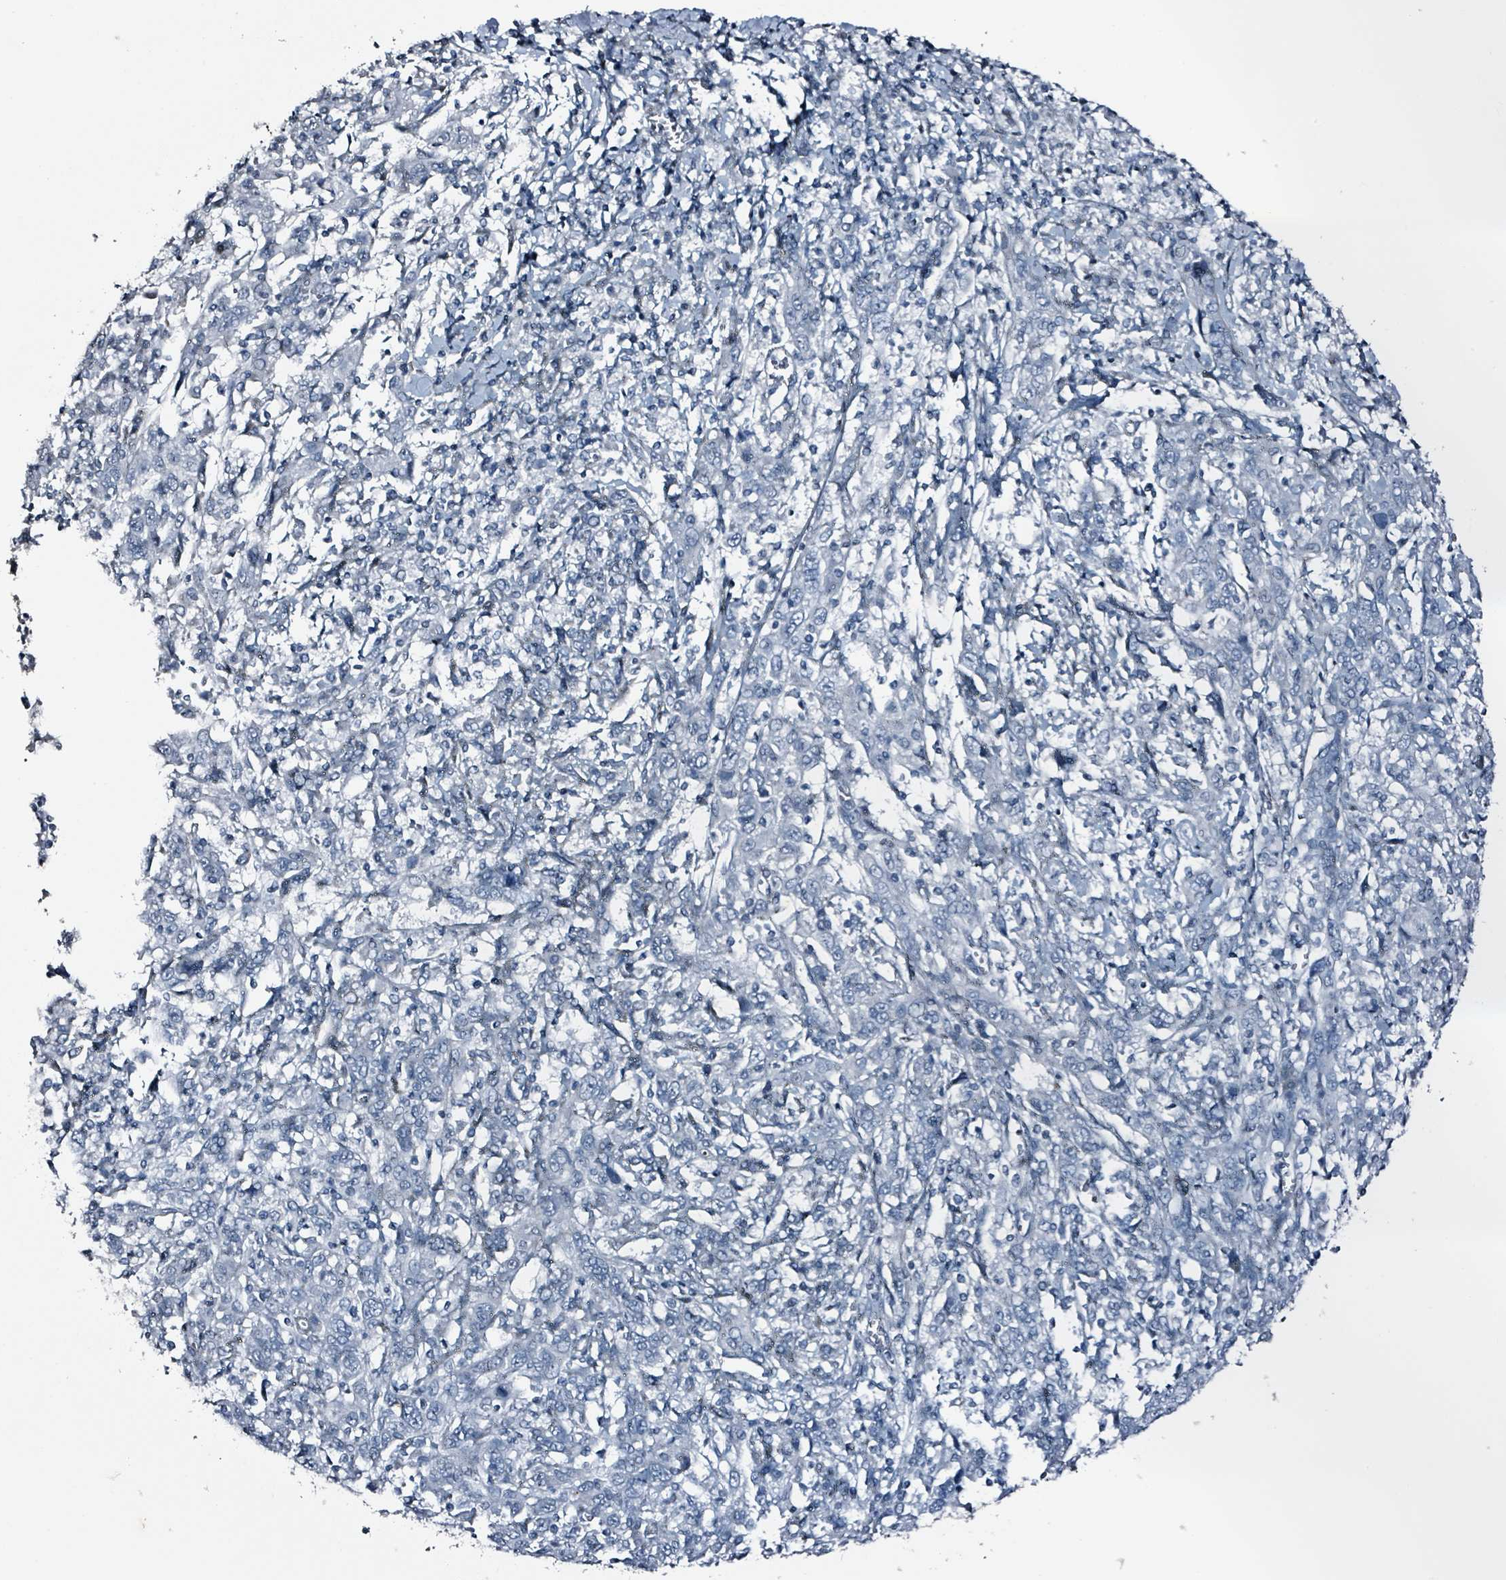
{"staining": {"intensity": "negative", "quantity": "none", "location": "none"}, "tissue": "cervical cancer", "cell_type": "Tumor cells", "image_type": "cancer", "snomed": [{"axis": "morphology", "description": "Squamous cell carcinoma, NOS"}, {"axis": "topography", "description": "Cervix"}], "caption": "High power microscopy histopathology image of an immunohistochemistry (IHC) micrograph of cervical cancer (squamous cell carcinoma), revealing no significant expression in tumor cells.", "gene": "CA9", "patient": {"sex": "female", "age": 46}}